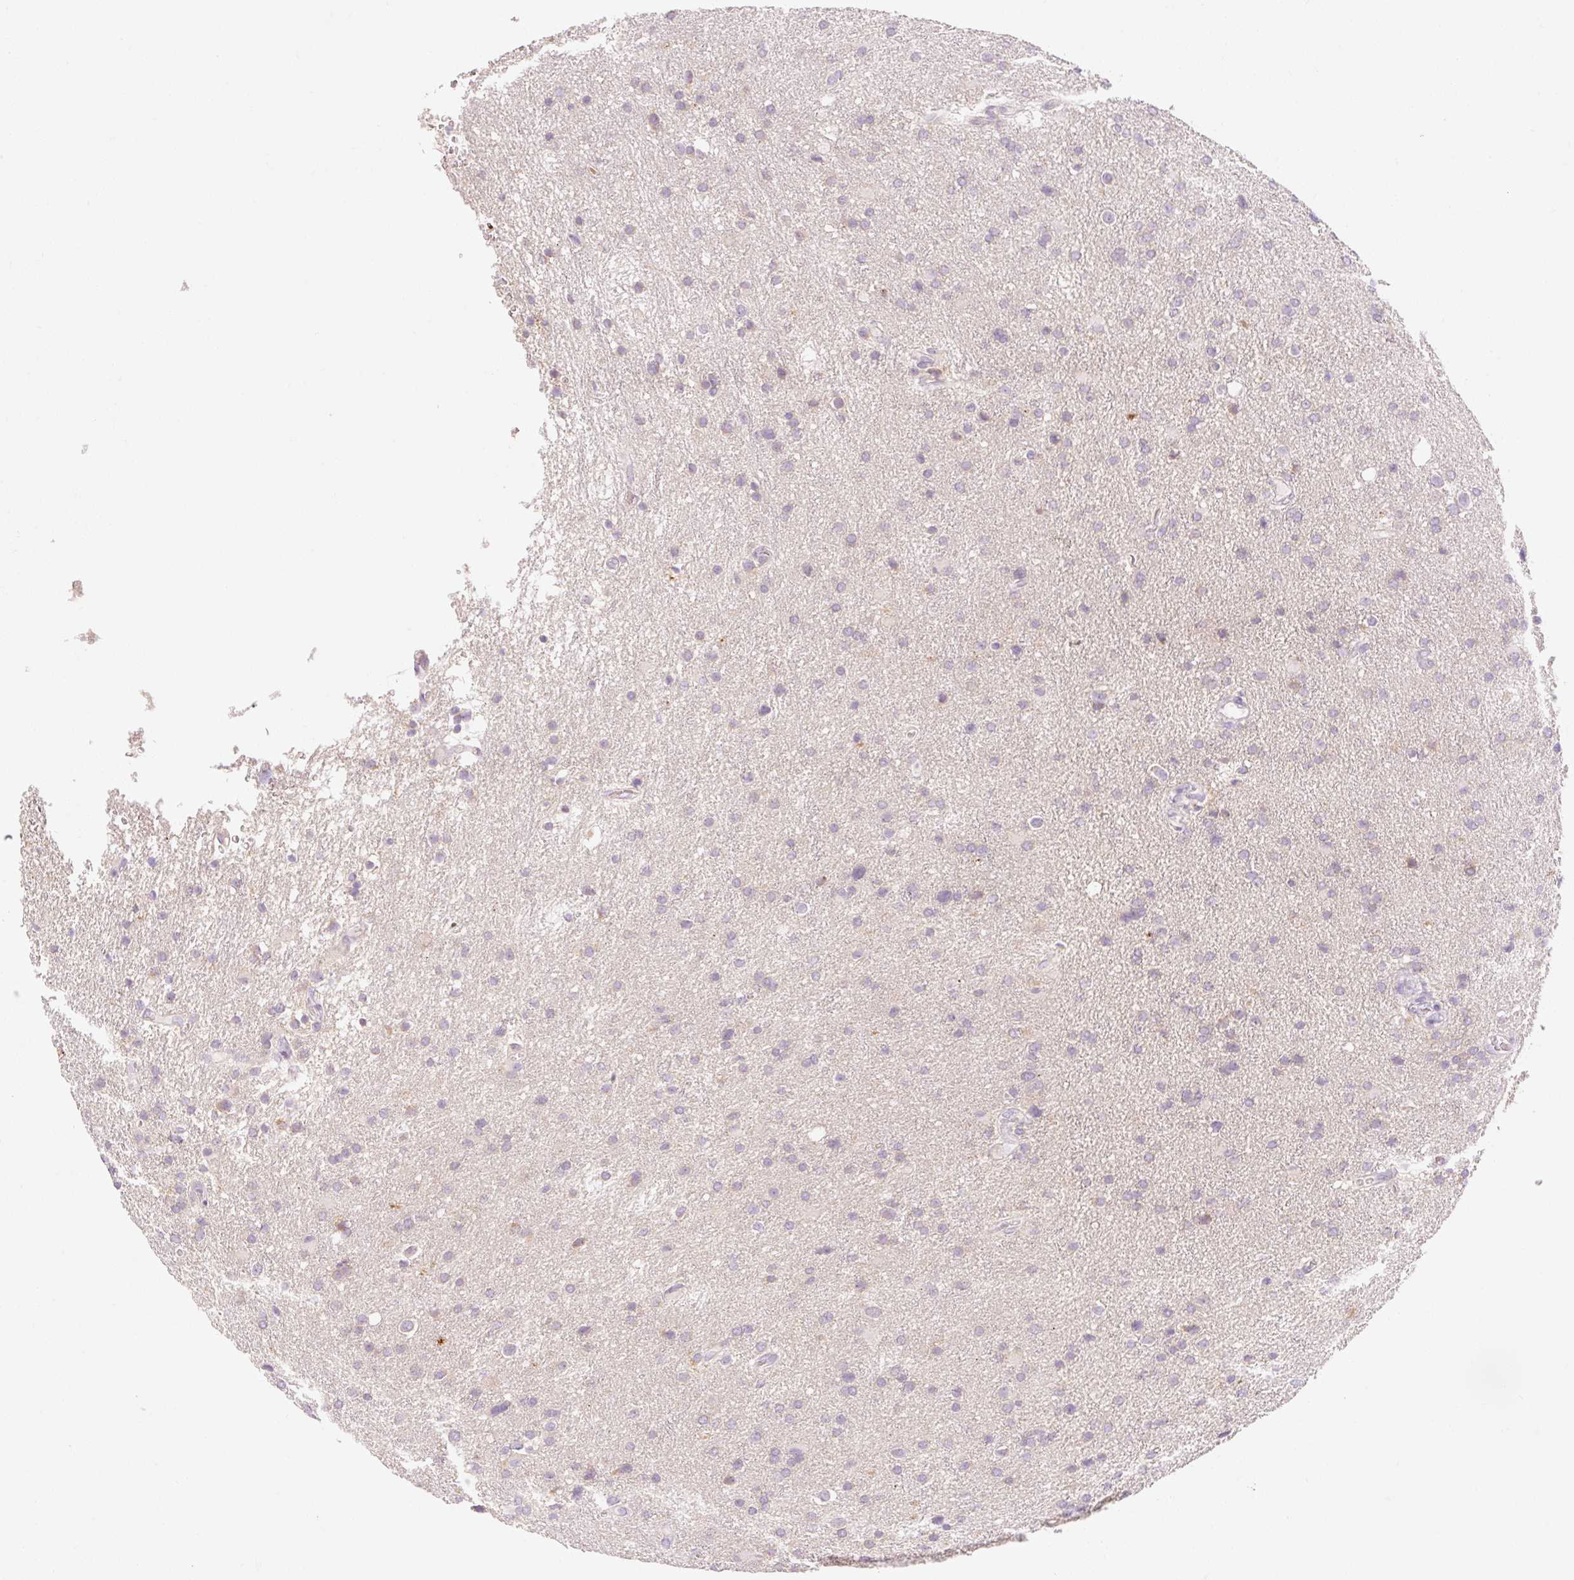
{"staining": {"intensity": "negative", "quantity": "none", "location": "none"}, "tissue": "glioma", "cell_type": "Tumor cells", "image_type": "cancer", "snomed": [{"axis": "morphology", "description": "Glioma, malignant, Low grade"}, {"axis": "topography", "description": "Brain"}], "caption": "IHC histopathology image of human malignant glioma (low-grade) stained for a protein (brown), which reveals no staining in tumor cells.", "gene": "MYO1D", "patient": {"sex": "female", "age": 32}}